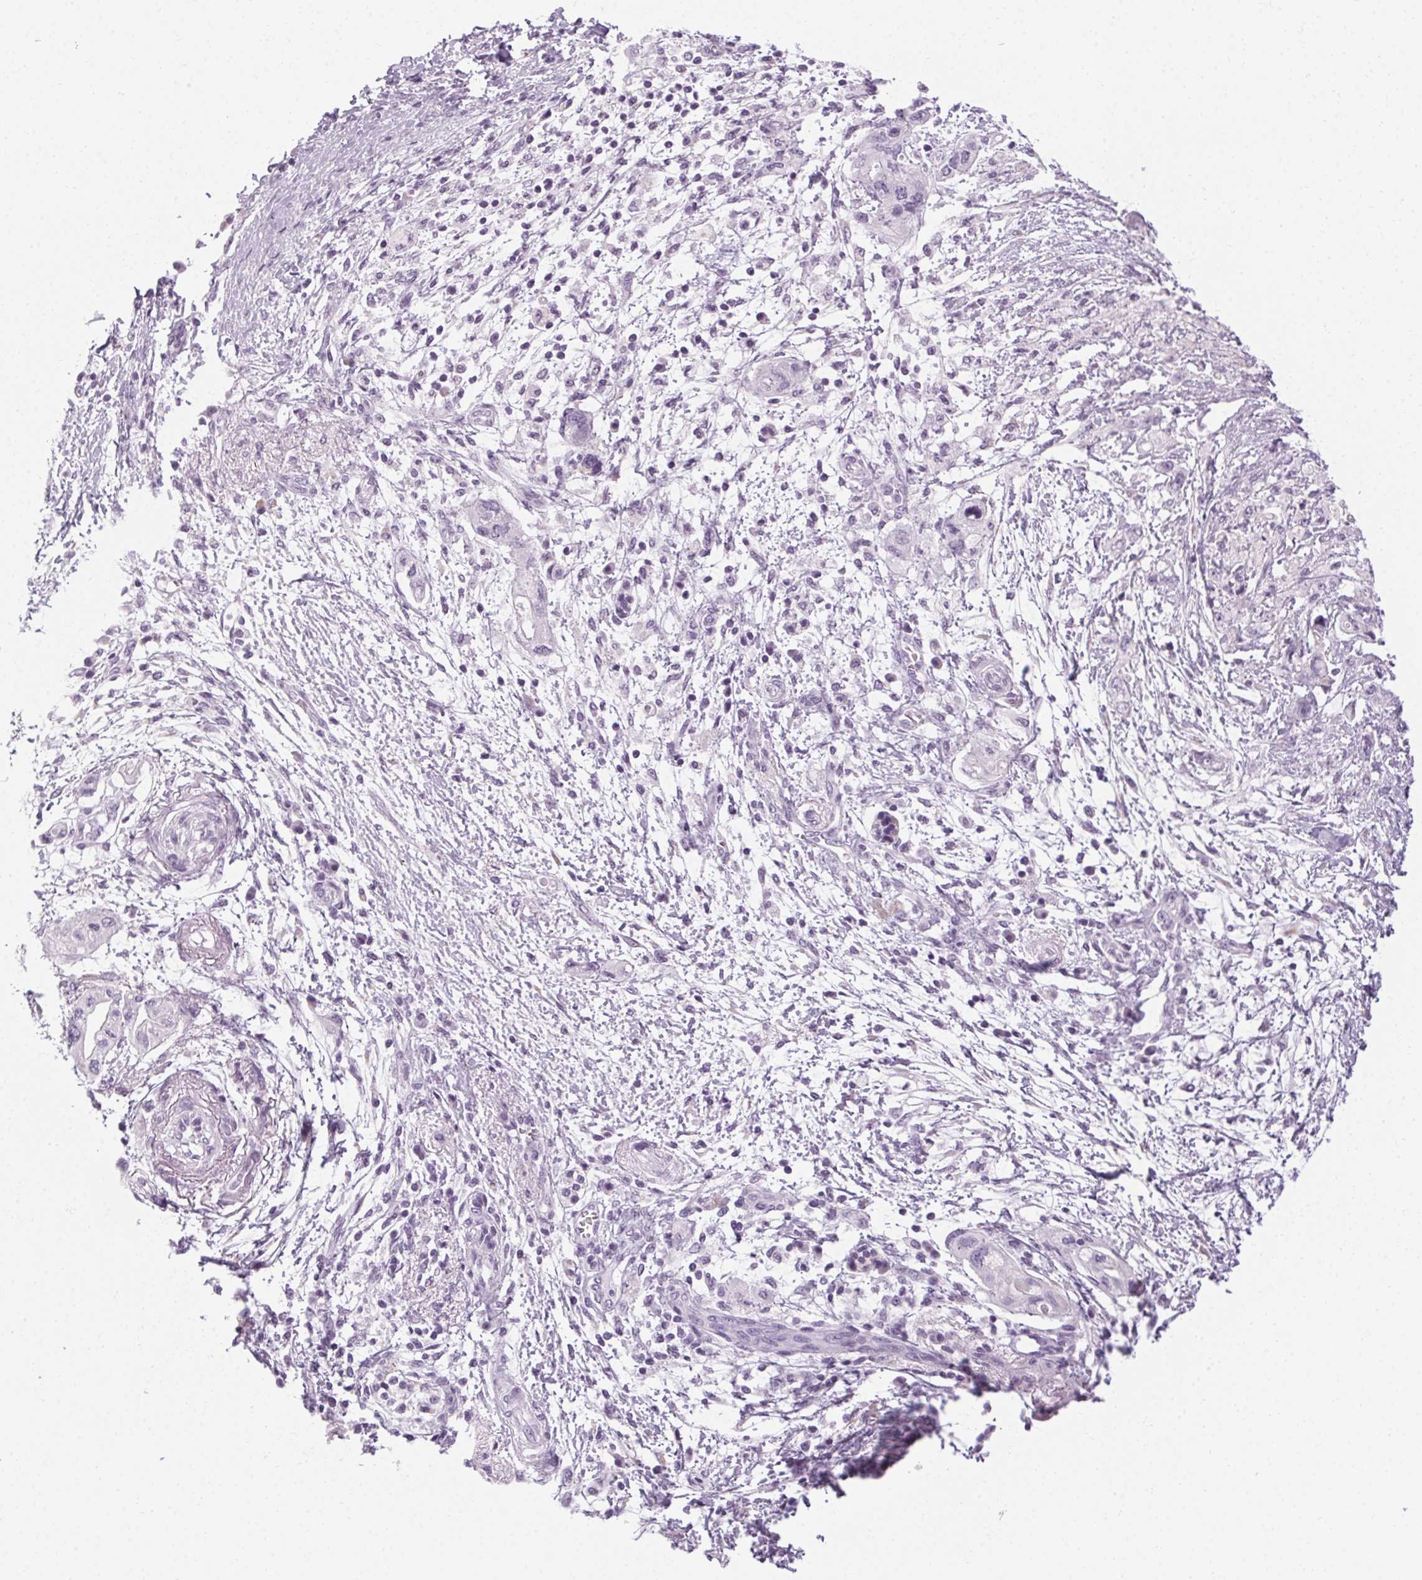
{"staining": {"intensity": "negative", "quantity": "none", "location": "none"}, "tissue": "pancreatic cancer", "cell_type": "Tumor cells", "image_type": "cancer", "snomed": [{"axis": "morphology", "description": "Adenocarcinoma, NOS"}, {"axis": "topography", "description": "Pancreas"}], "caption": "High power microscopy histopathology image of an immunohistochemistry image of adenocarcinoma (pancreatic), revealing no significant positivity in tumor cells. (DAB (3,3'-diaminobenzidine) immunohistochemistry visualized using brightfield microscopy, high magnification).", "gene": "POMC", "patient": {"sex": "female", "age": 72}}